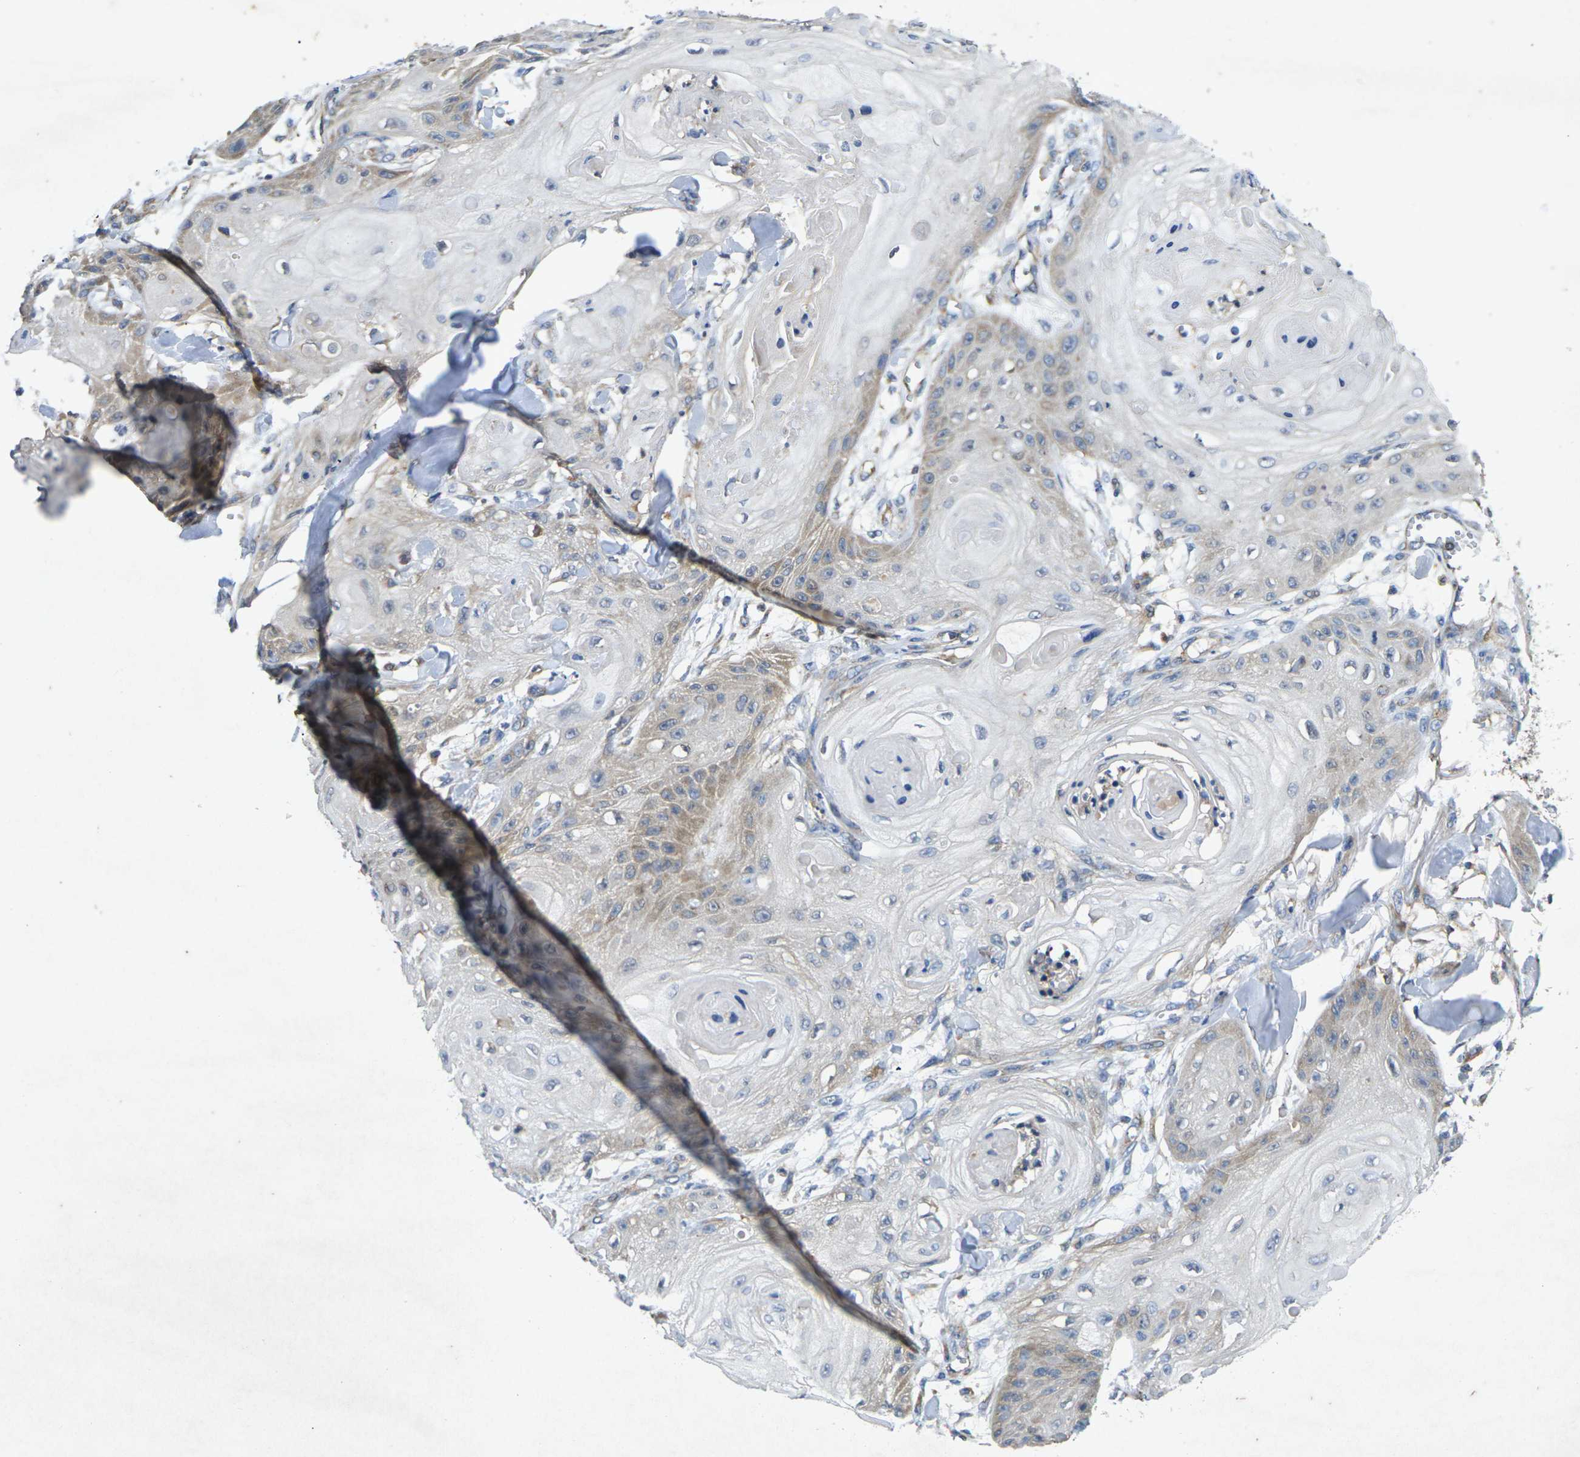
{"staining": {"intensity": "weak", "quantity": "<25%", "location": "cytoplasmic/membranous"}, "tissue": "skin cancer", "cell_type": "Tumor cells", "image_type": "cancer", "snomed": [{"axis": "morphology", "description": "Squamous cell carcinoma, NOS"}, {"axis": "topography", "description": "Skin"}], "caption": "This photomicrograph is of squamous cell carcinoma (skin) stained with immunohistochemistry to label a protein in brown with the nuclei are counter-stained blue. There is no staining in tumor cells. (IHC, brightfield microscopy, high magnification).", "gene": "KIF1B", "patient": {"sex": "male", "age": 74}}